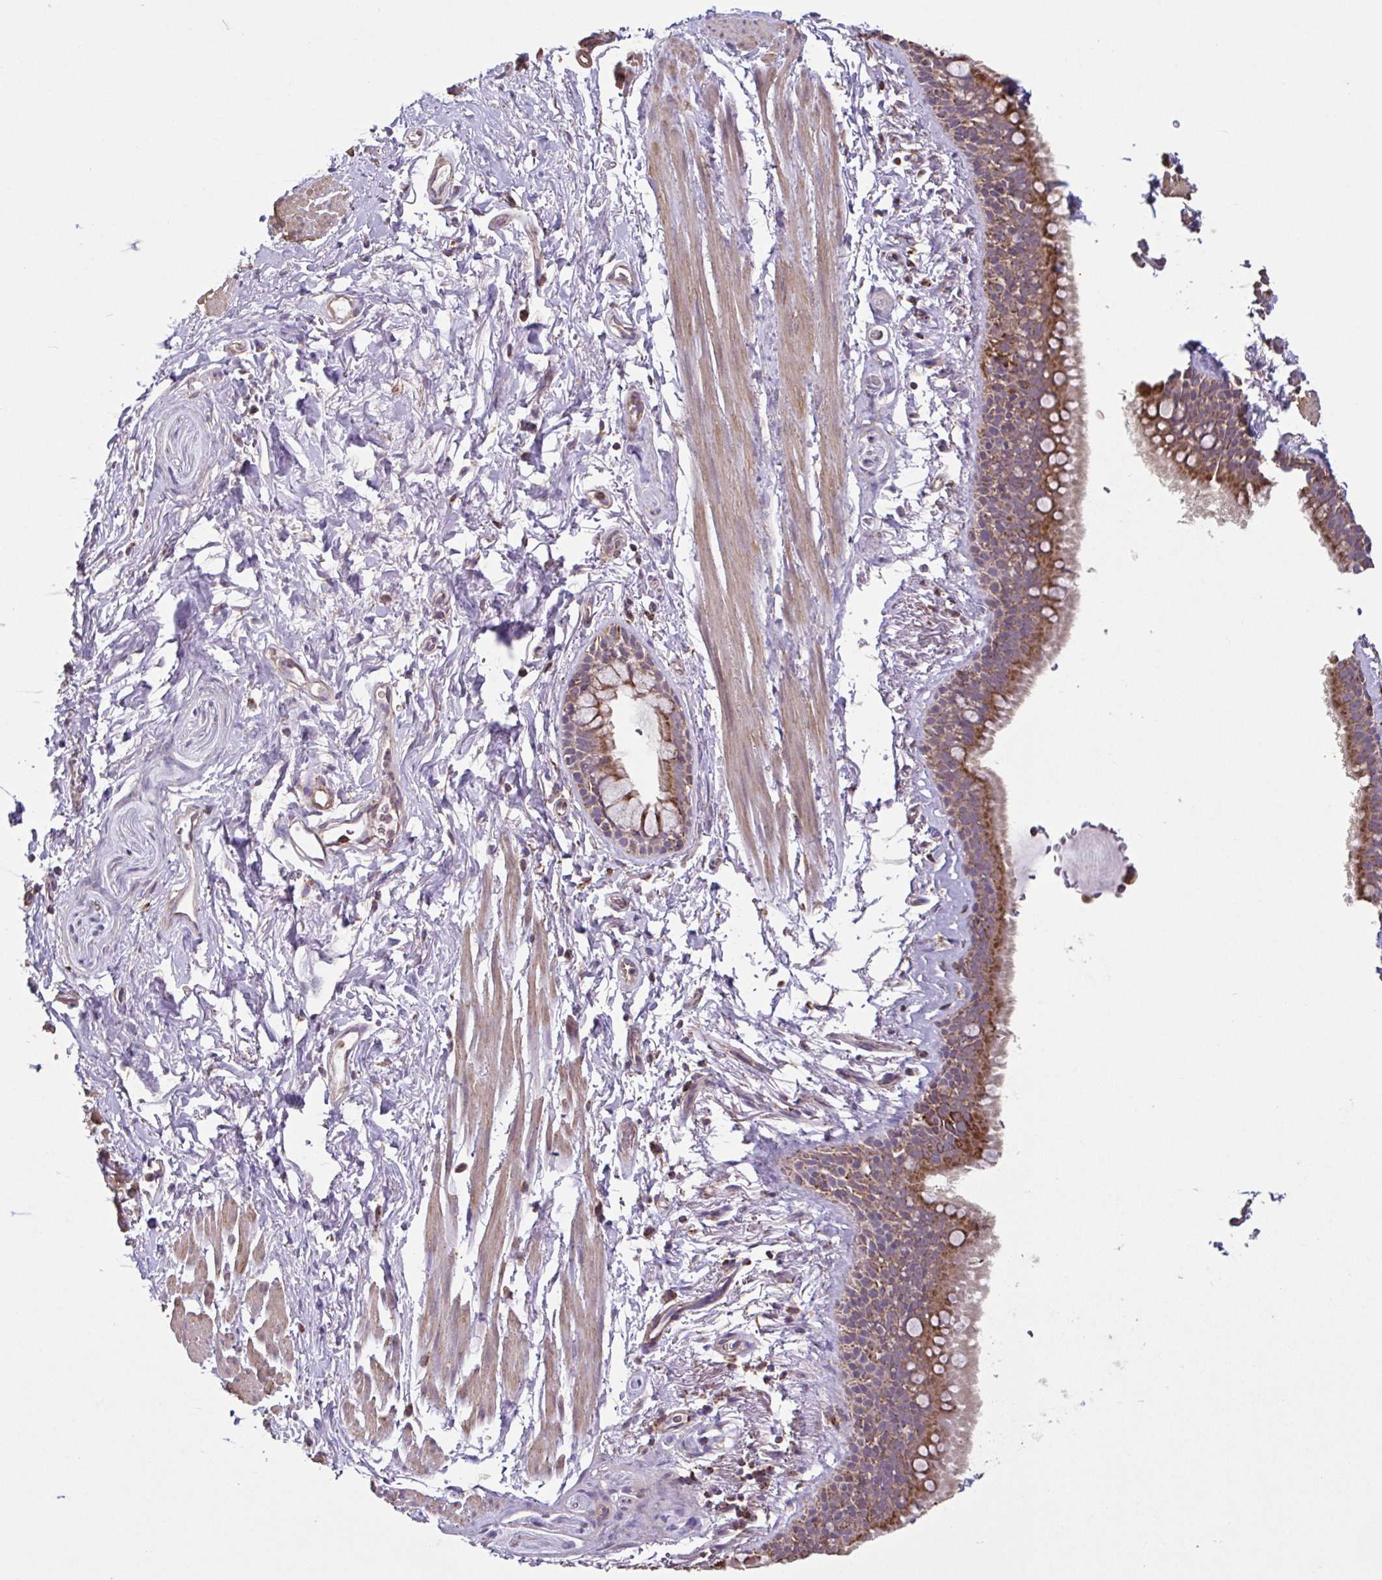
{"staining": {"intensity": "negative", "quantity": "none", "location": "none"}, "tissue": "adipose tissue", "cell_type": "Adipocytes", "image_type": "normal", "snomed": [{"axis": "morphology", "description": "Normal tissue, NOS"}, {"axis": "topography", "description": "Lymph node"}, {"axis": "topography", "description": "Cartilage tissue"}, {"axis": "topography", "description": "Bronchus"}], "caption": "An immunohistochemistry (IHC) micrograph of unremarkable adipose tissue is shown. There is no staining in adipocytes of adipose tissue. Nuclei are stained in blue.", "gene": "DIP2B", "patient": {"sex": "female", "age": 70}}